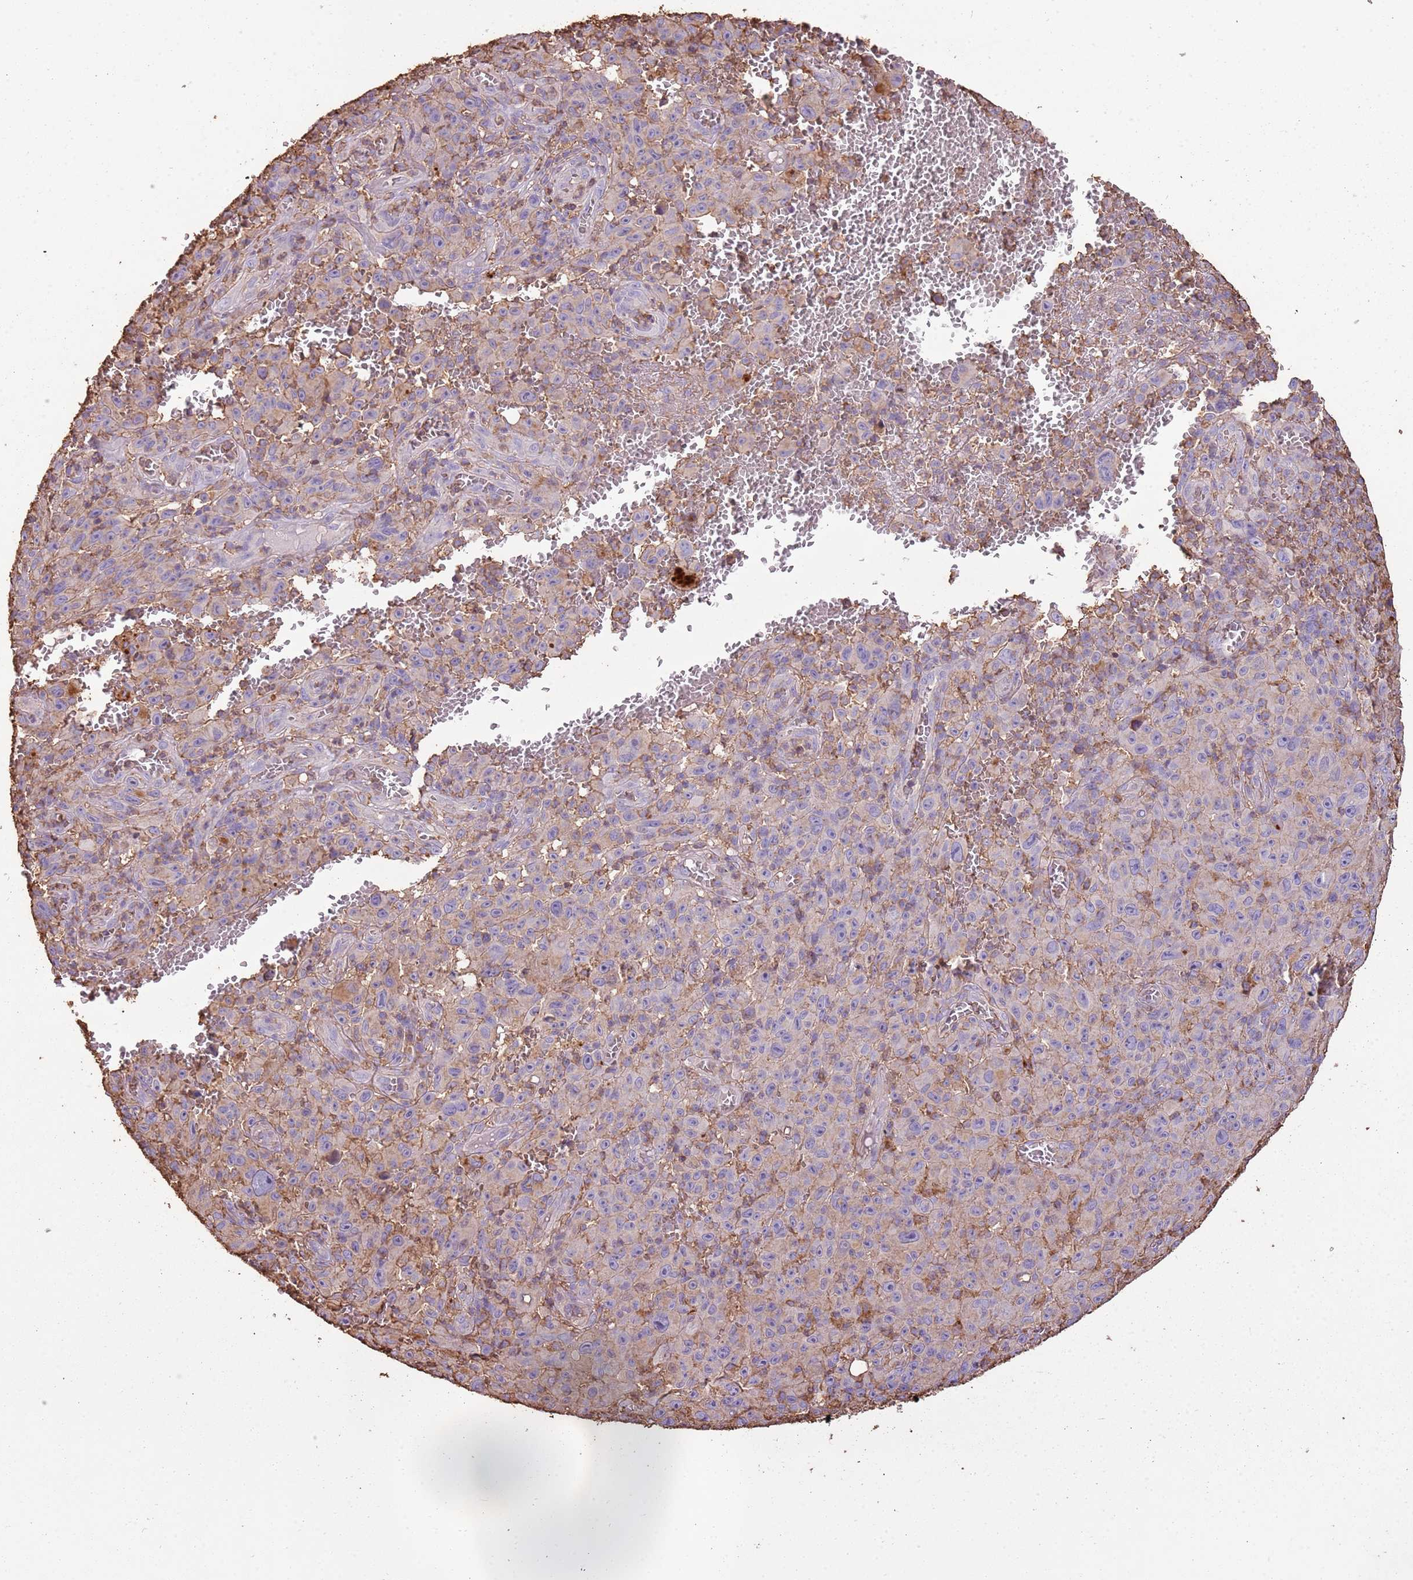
{"staining": {"intensity": "weak", "quantity": "<25%", "location": "cytoplasmic/membranous"}, "tissue": "melanoma", "cell_type": "Tumor cells", "image_type": "cancer", "snomed": [{"axis": "morphology", "description": "Malignant melanoma, NOS"}, {"axis": "topography", "description": "Skin"}], "caption": "A photomicrograph of human melanoma is negative for staining in tumor cells. (Stains: DAB IHC with hematoxylin counter stain, Microscopy: brightfield microscopy at high magnification).", "gene": "ARL10", "patient": {"sex": "female", "age": 82}}